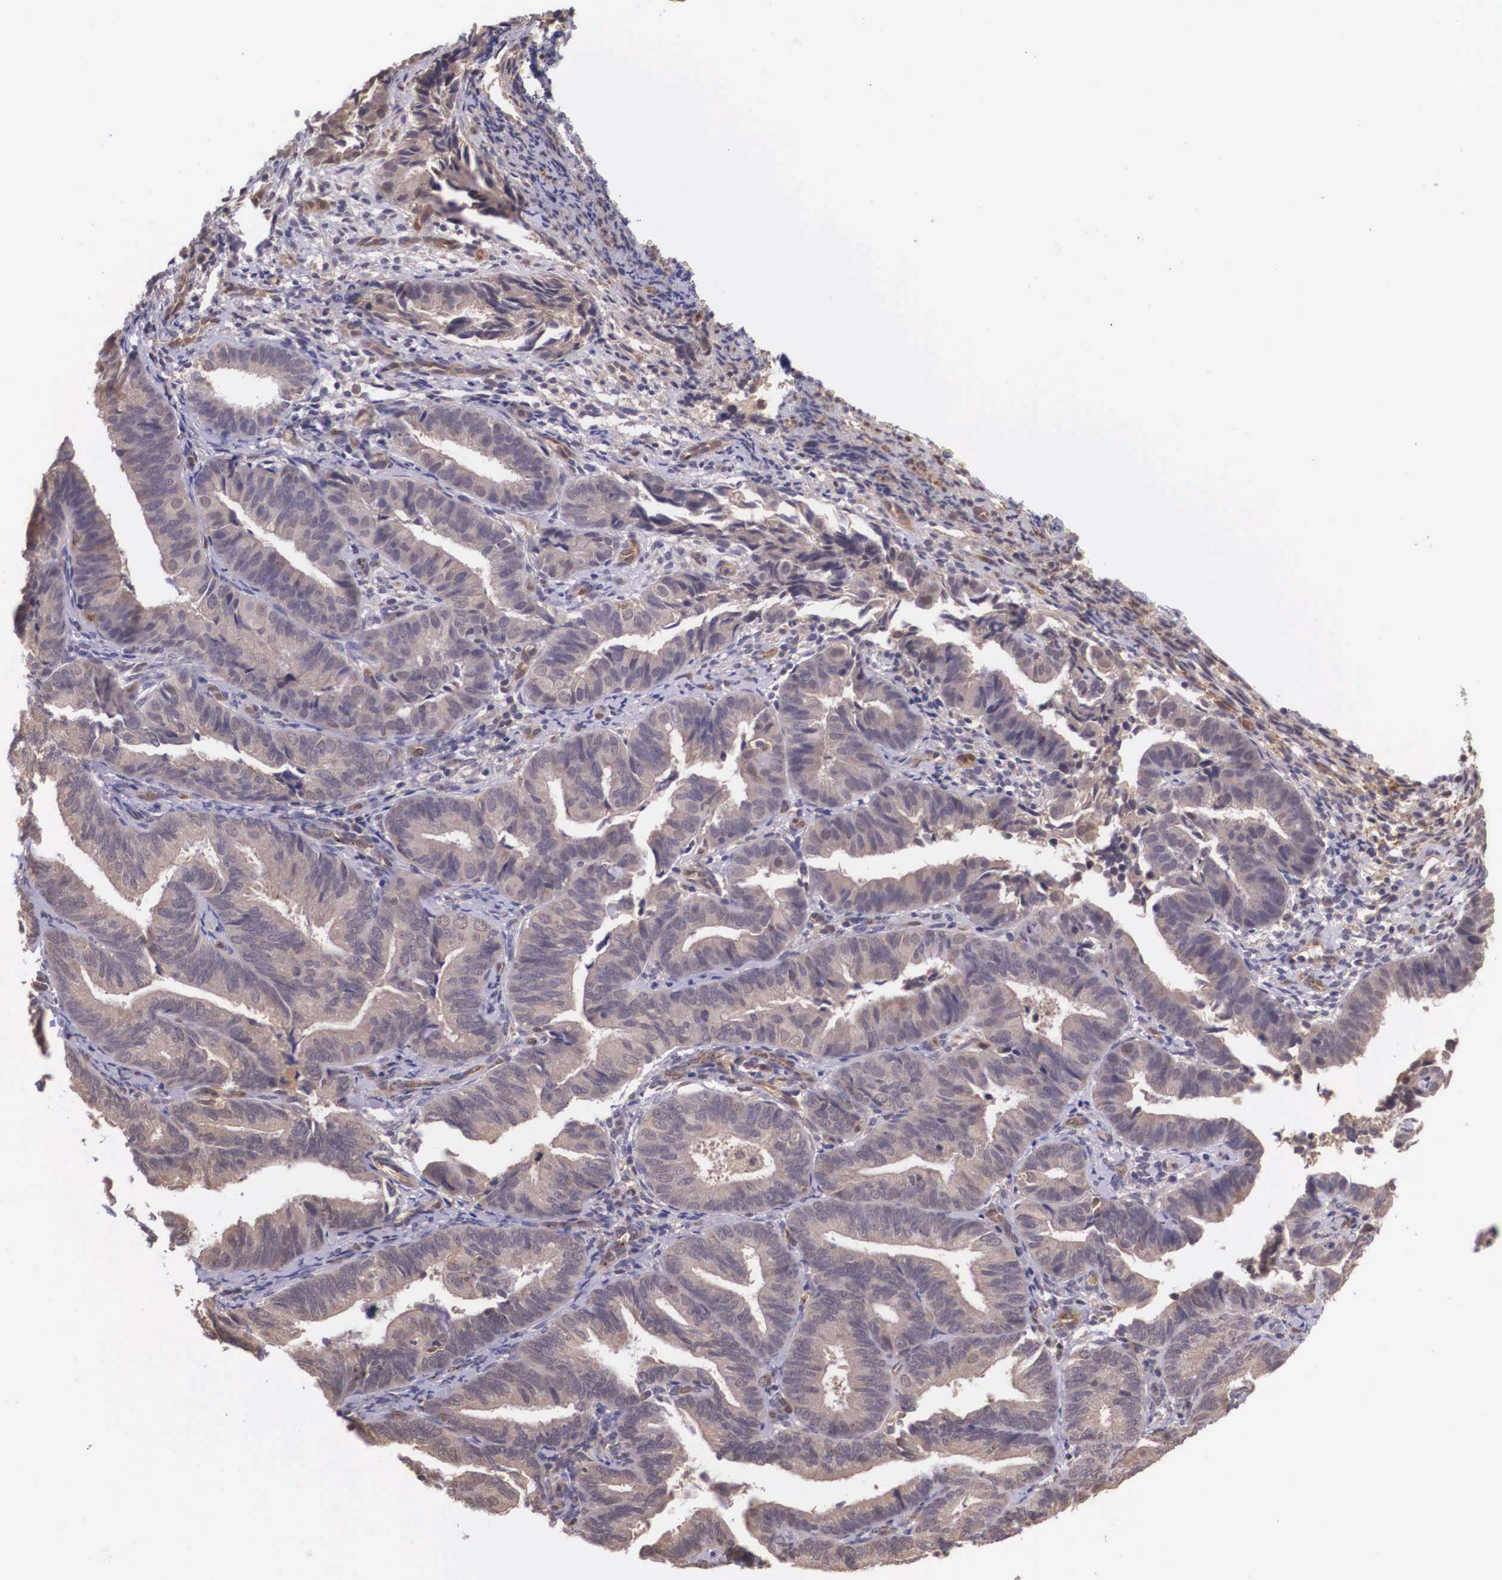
{"staining": {"intensity": "weak", "quantity": ">75%", "location": "cytoplasmic/membranous"}, "tissue": "endometrial cancer", "cell_type": "Tumor cells", "image_type": "cancer", "snomed": [{"axis": "morphology", "description": "Adenocarcinoma, NOS"}, {"axis": "topography", "description": "Endometrium"}], "caption": "Immunohistochemical staining of human adenocarcinoma (endometrial) displays weak cytoplasmic/membranous protein positivity in approximately >75% of tumor cells.", "gene": "VASH1", "patient": {"sex": "female", "age": 63}}